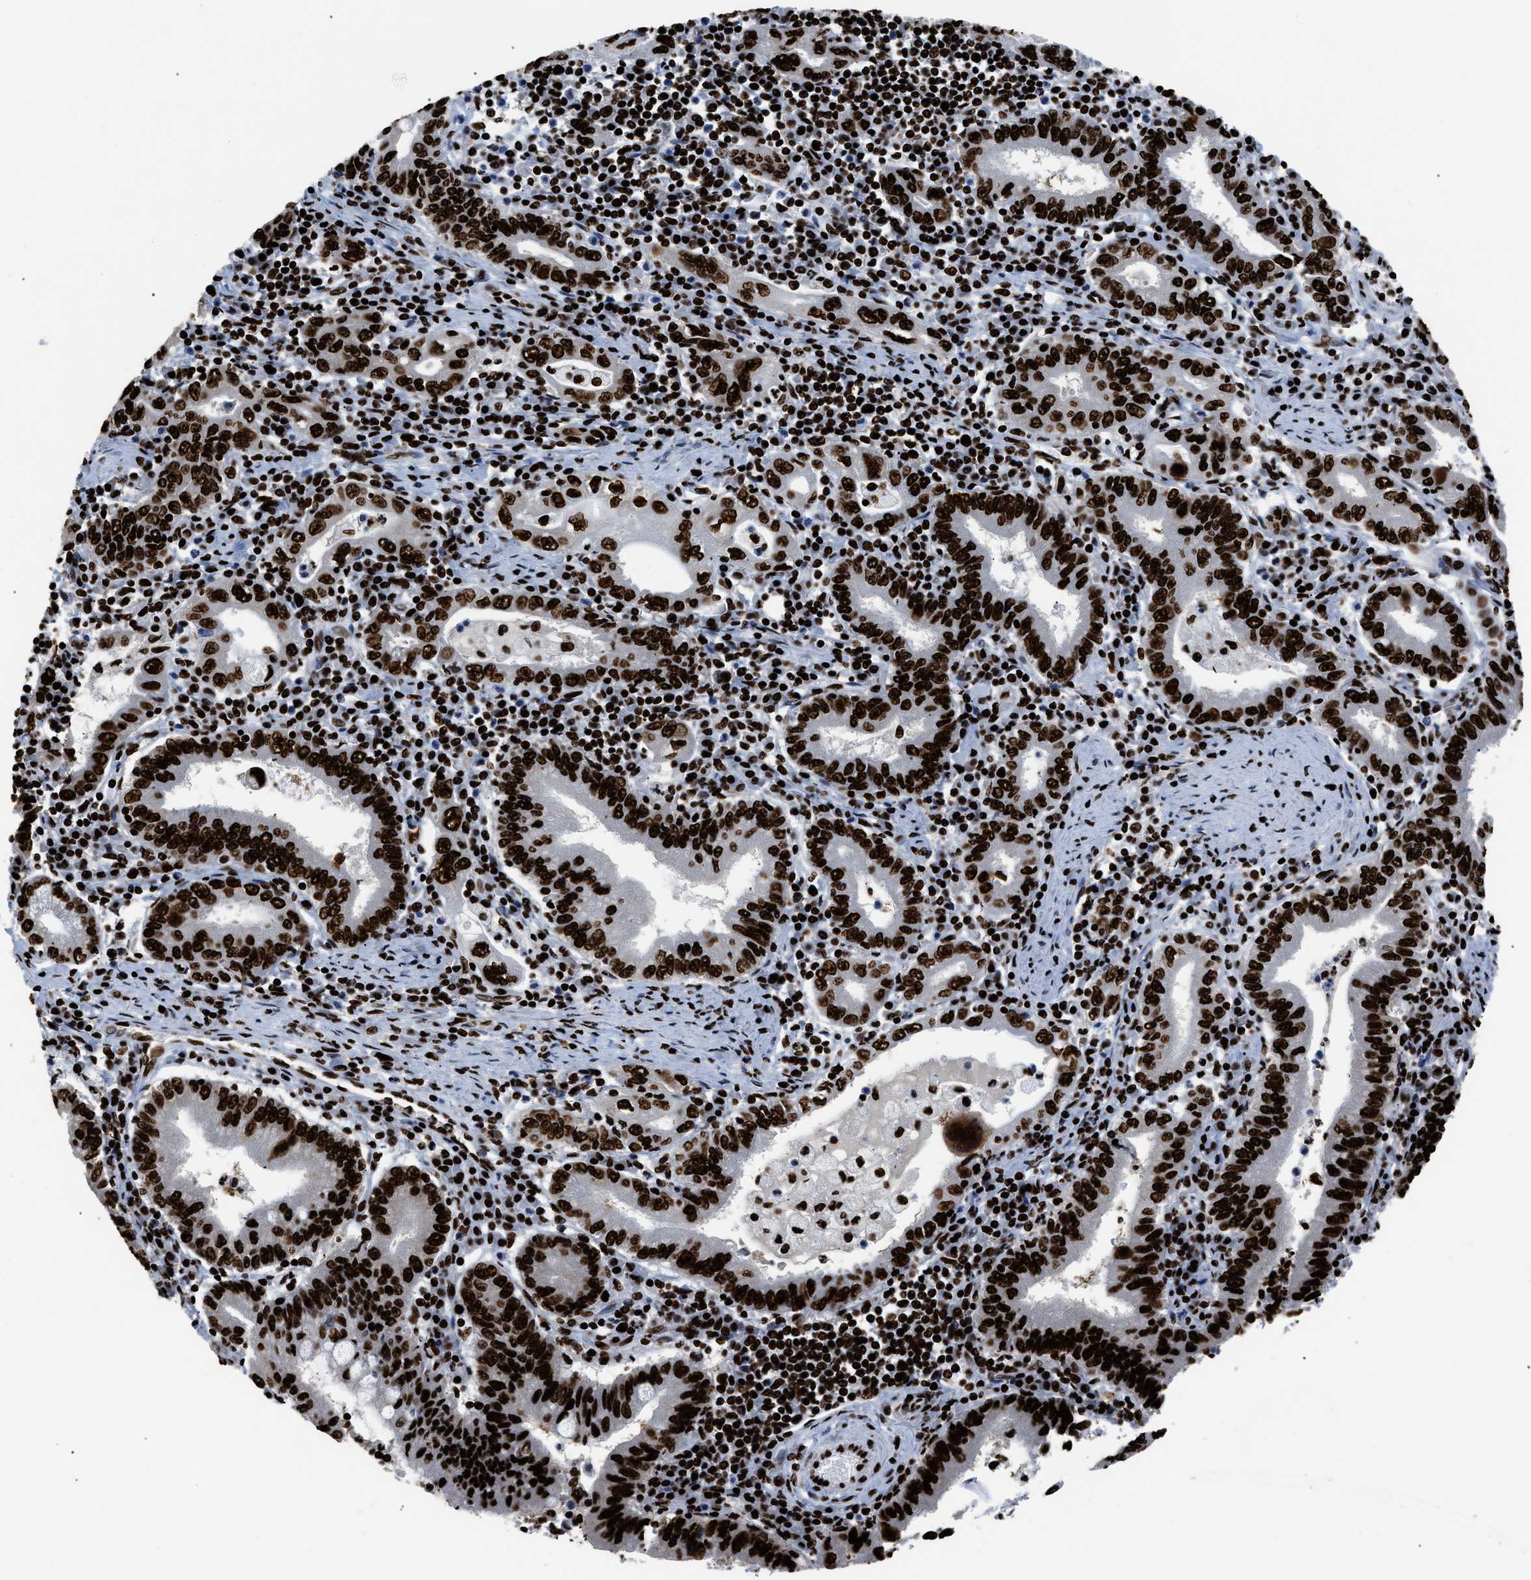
{"staining": {"intensity": "strong", "quantity": ">75%", "location": "nuclear"}, "tissue": "stomach cancer", "cell_type": "Tumor cells", "image_type": "cancer", "snomed": [{"axis": "morphology", "description": "Normal tissue, NOS"}, {"axis": "morphology", "description": "Adenocarcinoma, NOS"}, {"axis": "topography", "description": "Esophagus"}, {"axis": "topography", "description": "Stomach, upper"}, {"axis": "topography", "description": "Peripheral nerve tissue"}], "caption": "Adenocarcinoma (stomach) stained for a protein demonstrates strong nuclear positivity in tumor cells. Immunohistochemistry stains the protein of interest in brown and the nuclei are stained blue.", "gene": "HNRNPM", "patient": {"sex": "male", "age": 62}}